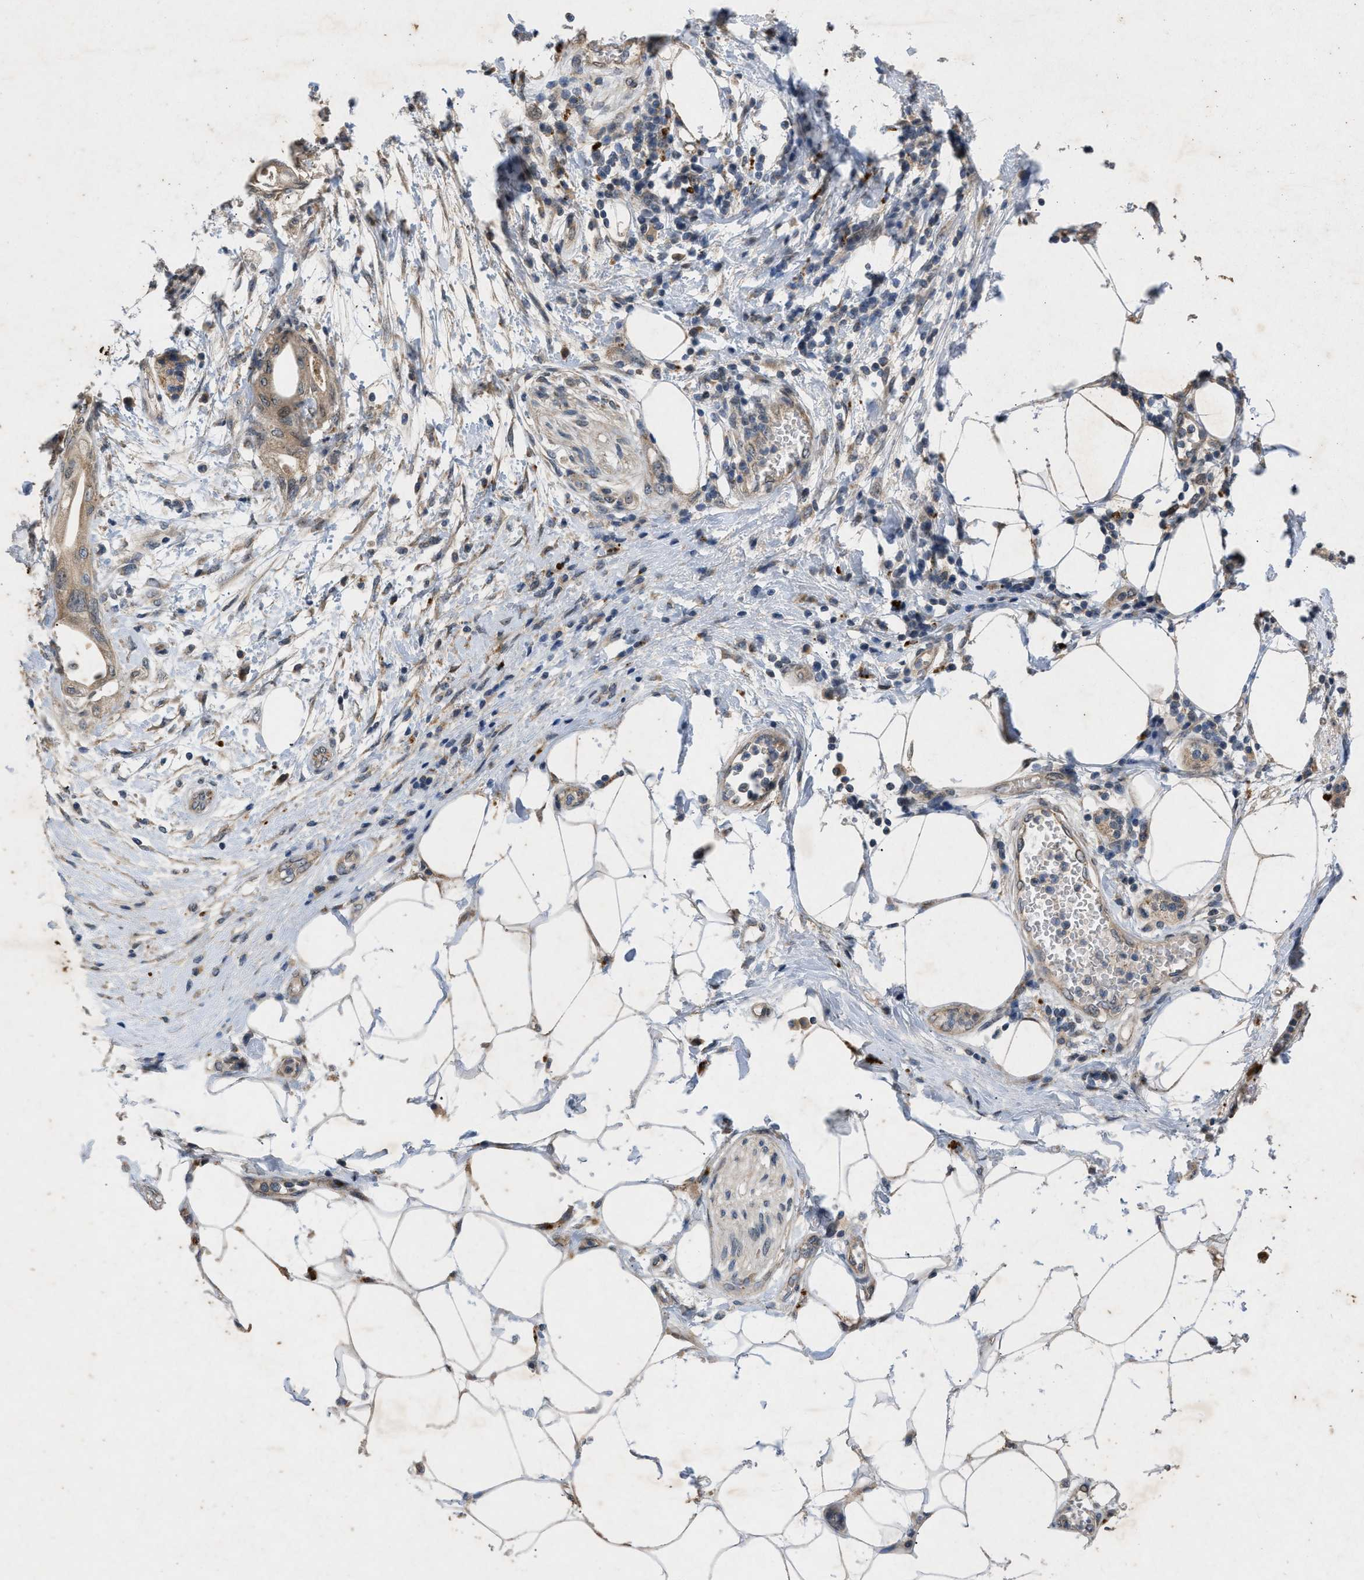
{"staining": {"intensity": "moderate", "quantity": "25%-75%", "location": "cytoplasmic/membranous"}, "tissue": "adipose tissue", "cell_type": "Adipocytes", "image_type": "normal", "snomed": [{"axis": "morphology", "description": "Normal tissue, NOS"}, {"axis": "morphology", "description": "Adenocarcinoma, NOS"}, {"axis": "topography", "description": "Duodenum"}, {"axis": "topography", "description": "Peripheral nerve tissue"}], "caption": "A brown stain highlights moderate cytoplasmic/membranous positivity of a protein in adipocytes of benign adipose tissue.", "gene": "PRKG2", "patient": {"sex": "female", "age": 60}}